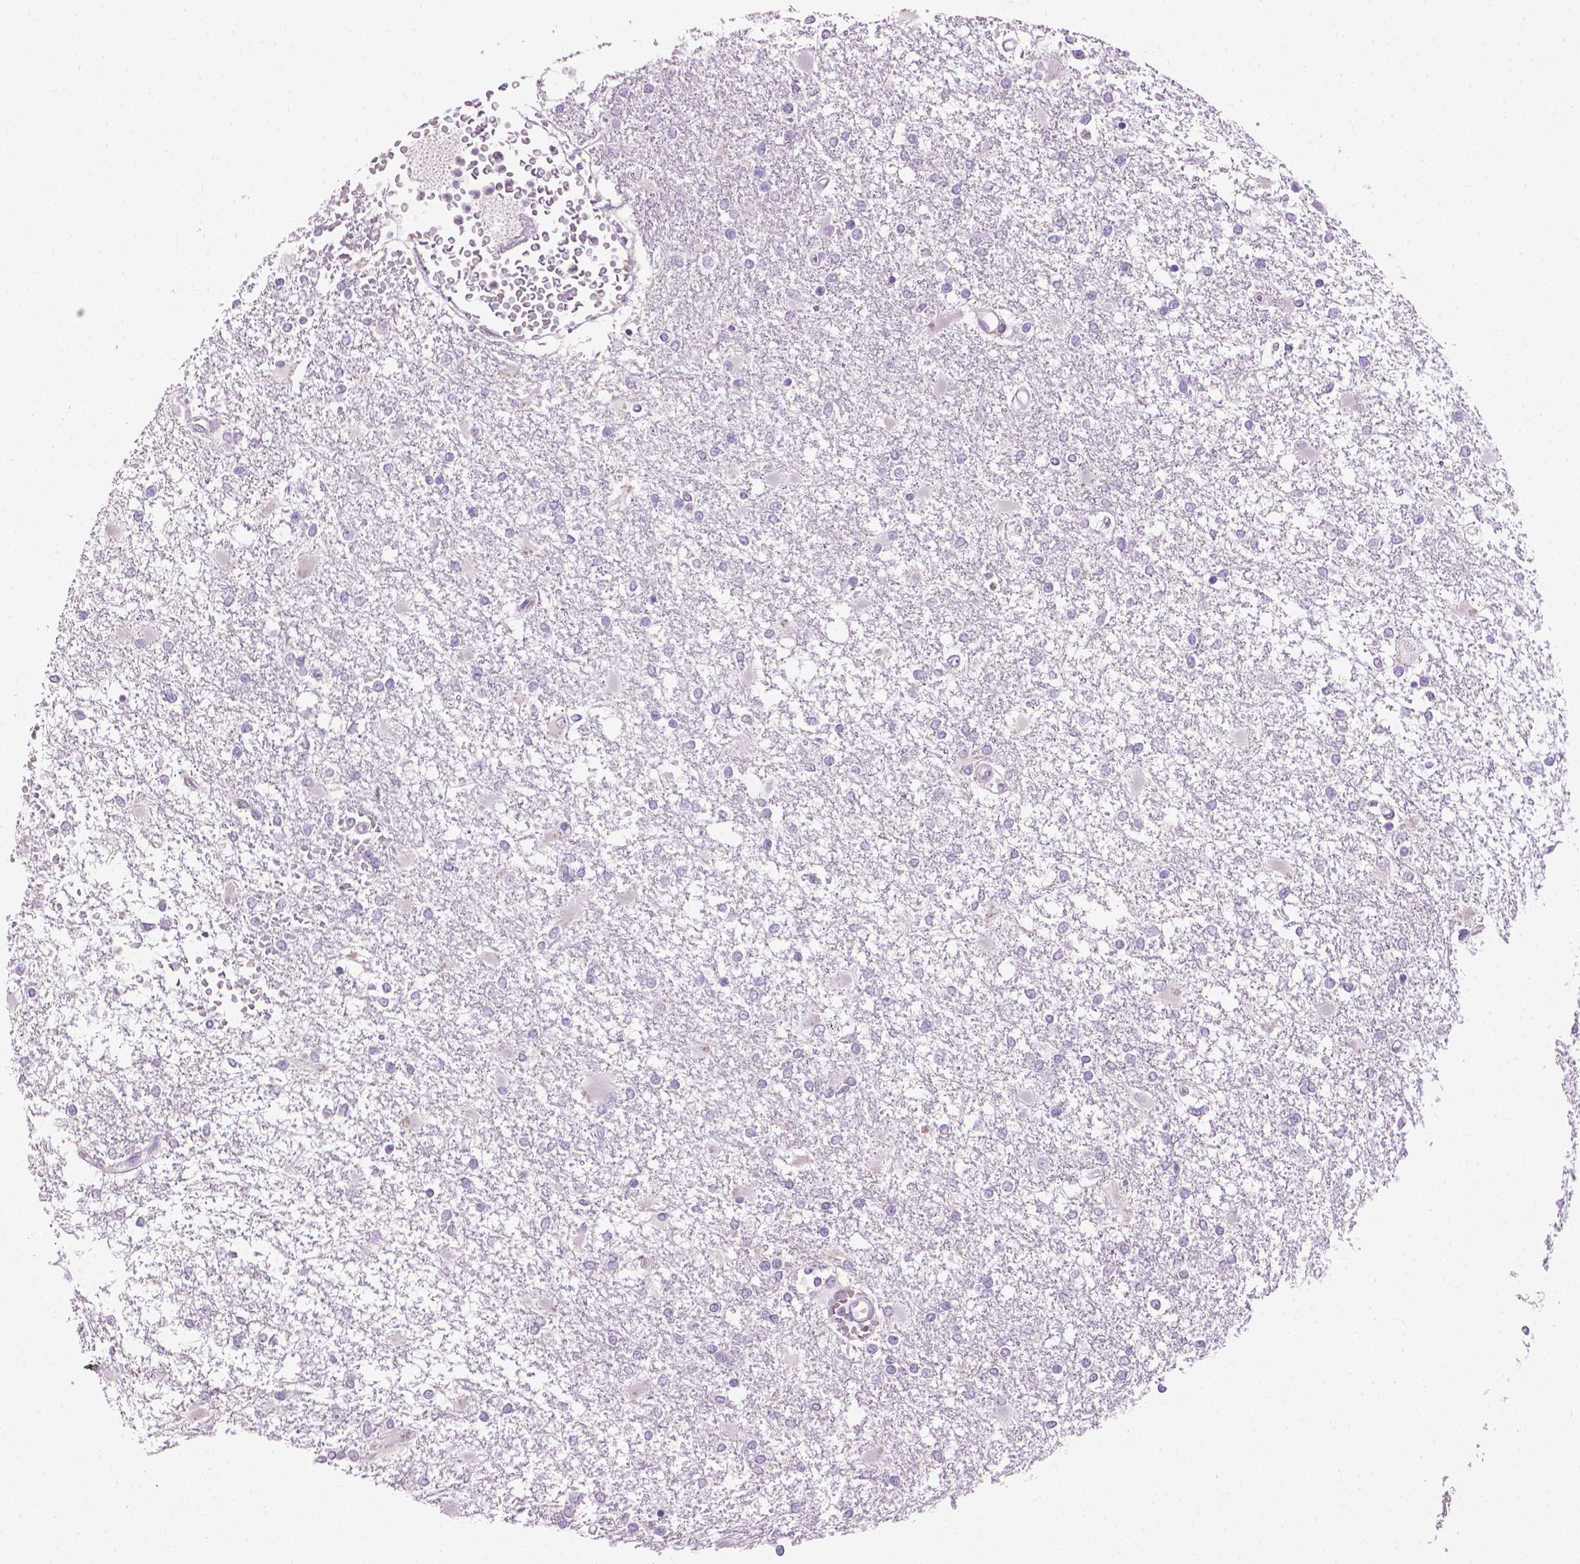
{"staining": {"intensity": "negative", "quantity": "none", "location": "none"}, "tissue": "glioma", "cell_type": "Tumor cells", "image_type": "cancer", "snomed": [{"axis": "morphology", "description": "Glioma, malignant, High grade"}, {"axis": "topography", "description": "Cerebral cortex"}], "caption": "Tumor cells are negative for brown protein staining in malignant glioma (high-grade).", "gene": "MLANA", "patient": {"sex": "male", "age": 79}}